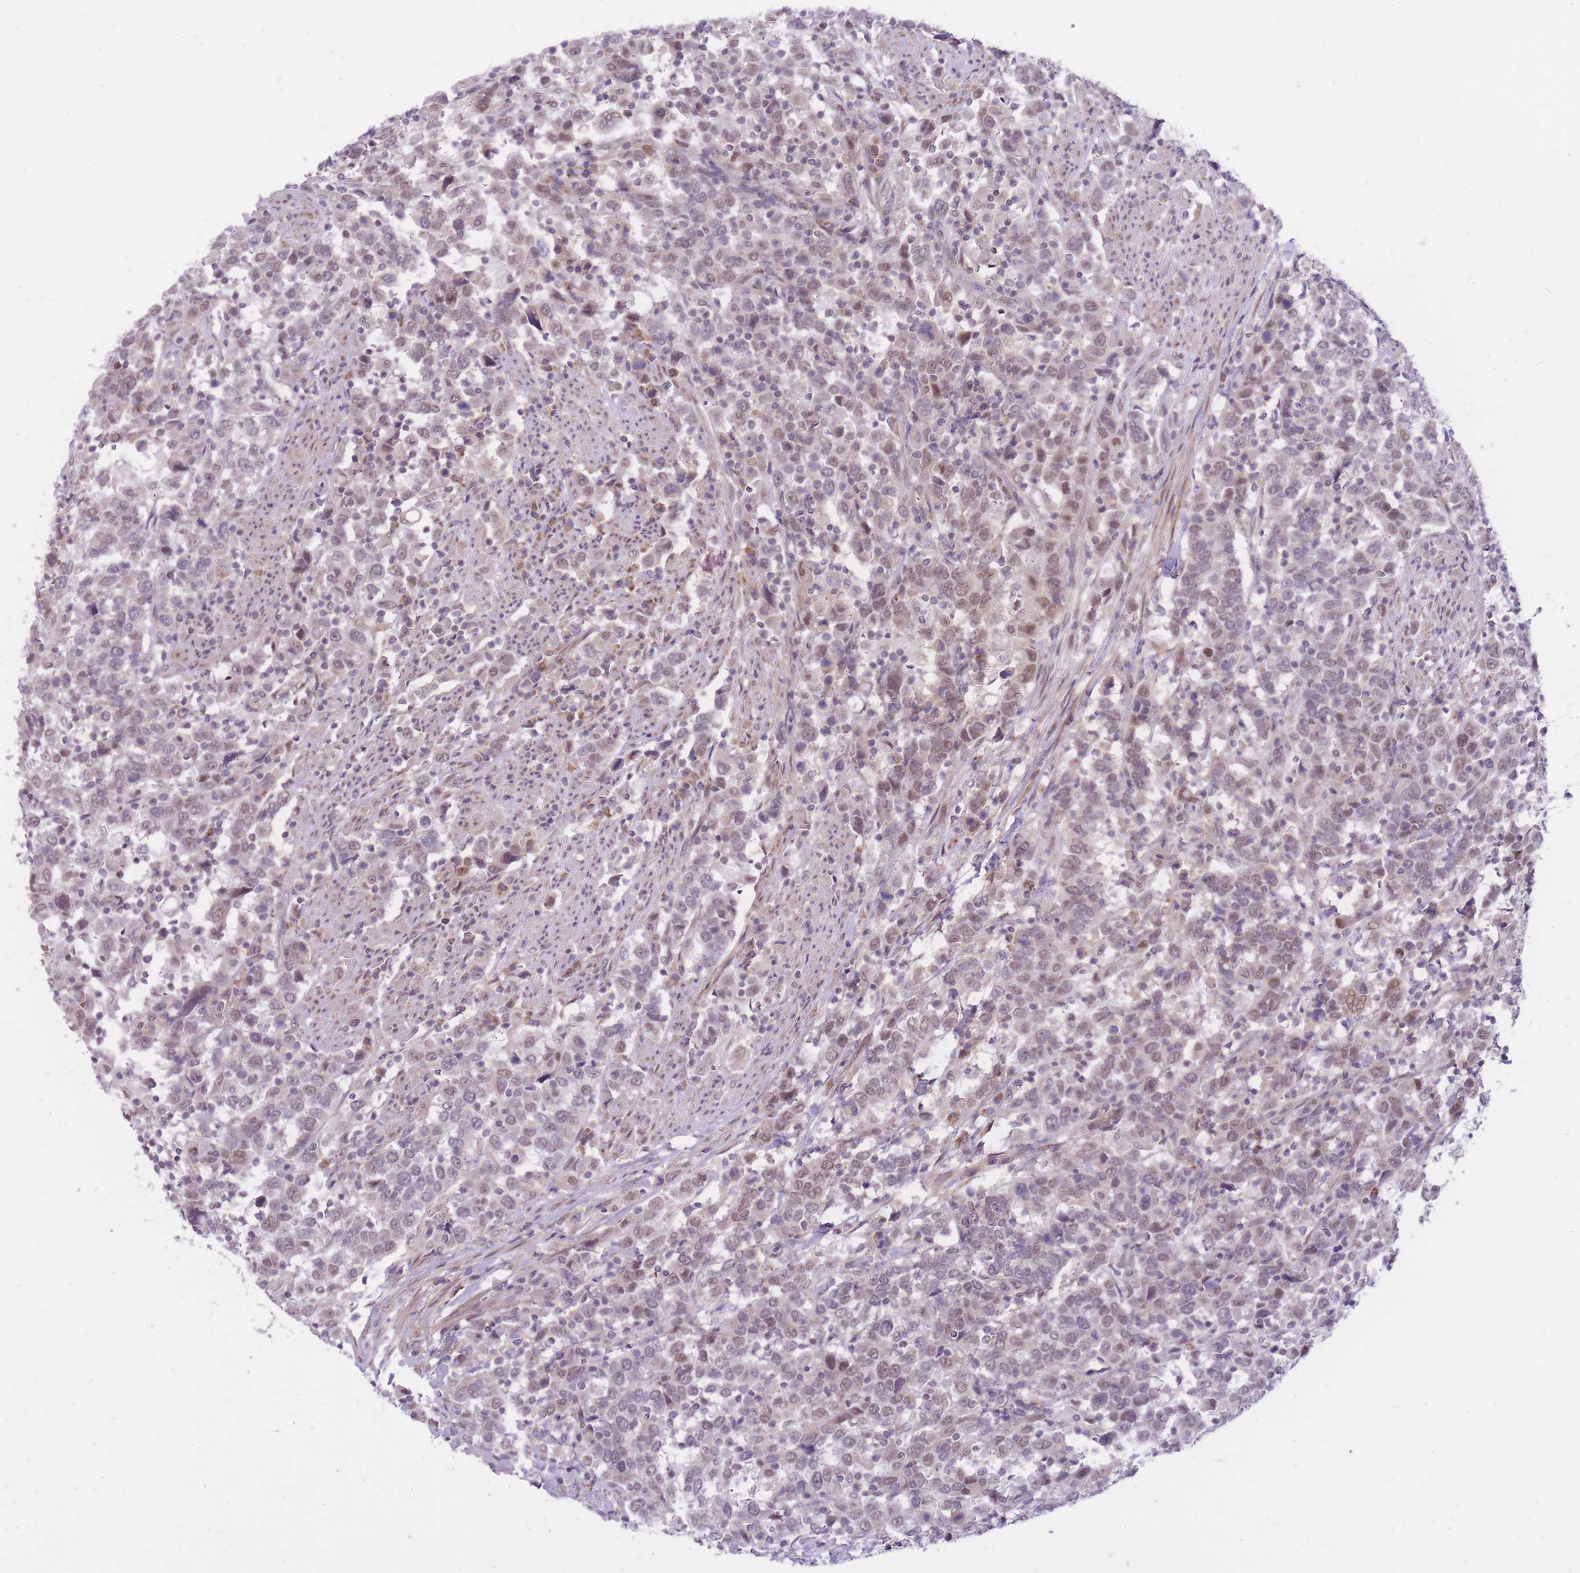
{"staining": {"intensity": "weak", "quantity": "25%-75%", "location": "nuclear"}, "tissue": "urothelial cancer", "cell_type": "Tumor cells", "image_type": "cancer", "snomed": [{"axis": "morphology", "description": "Urothelial carcinoma, High grade"}, {"axis": "topography", "description": "Urinary bladder"}], "caption": "Protein staining displays weak nuclear positivity in approximately 25%-75% of tumor cells in urothelial carcinoma (high-grade). Ihc stains the protein in brown and the nuclei are stained blue.", "gene": "MINDY2", "patient": {"sex": "male", "age": 61}}